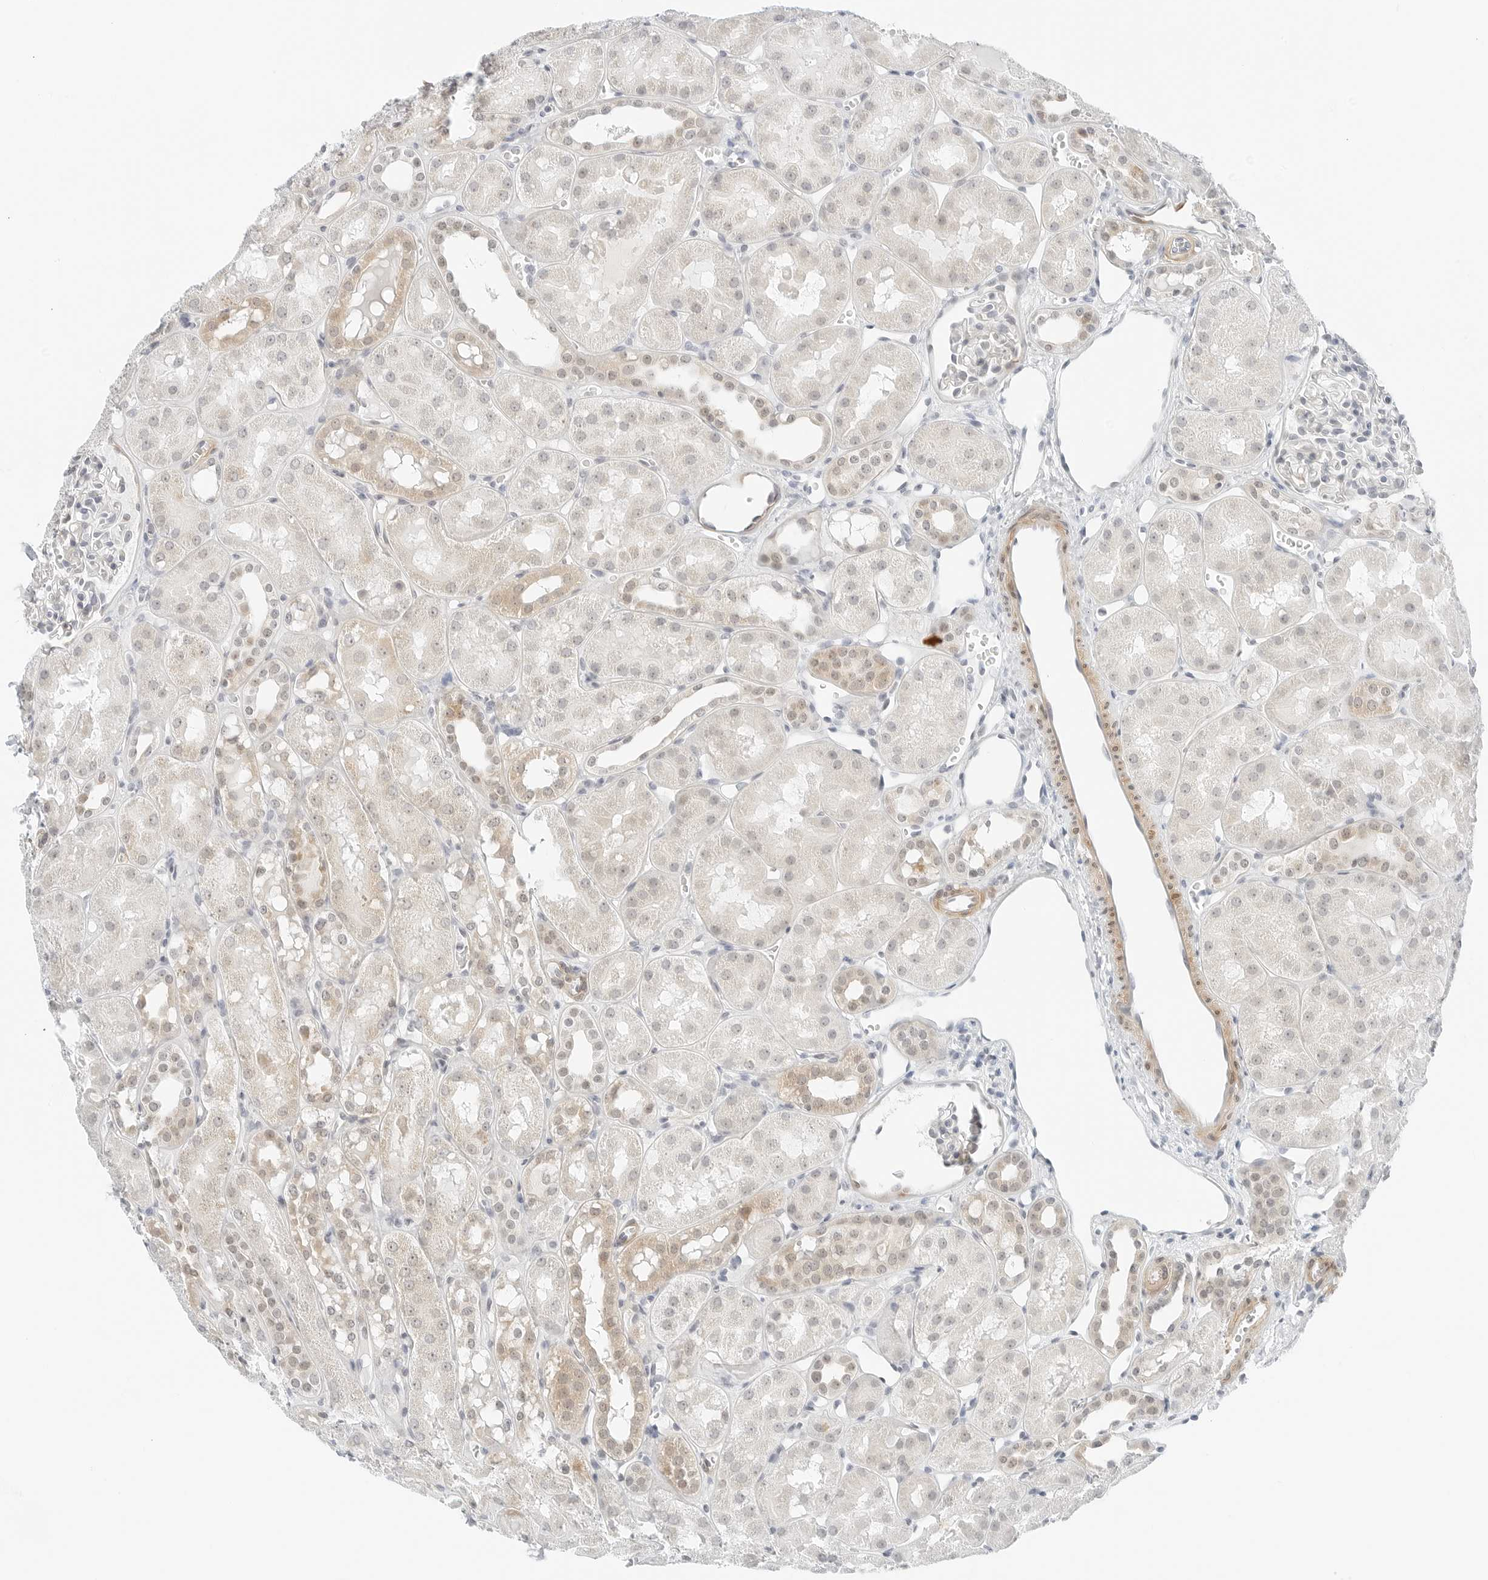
{"staining": {"intensity": "negative", "quantity": "none", "location": "none"}, "tissue": "kidney", "cell_type": "Cells in glomeruli", "image_type": "normal", "snomed": [{"axis": "morphology", "description": "Normal tissue, NOS"}, {"axis": "topography", "description": "Kidney"}], "caption": "Cells in glomeruli are negative for brown protein staining in benign kidney. Brightfield microscopy of IHC stained with DAB (3,3'-diaminobenzidine) (brown) and hematoxylin (blue), captured at high magnification.", "gene": "CCSAP", "patient": {"sex": "male", "age": 16}}